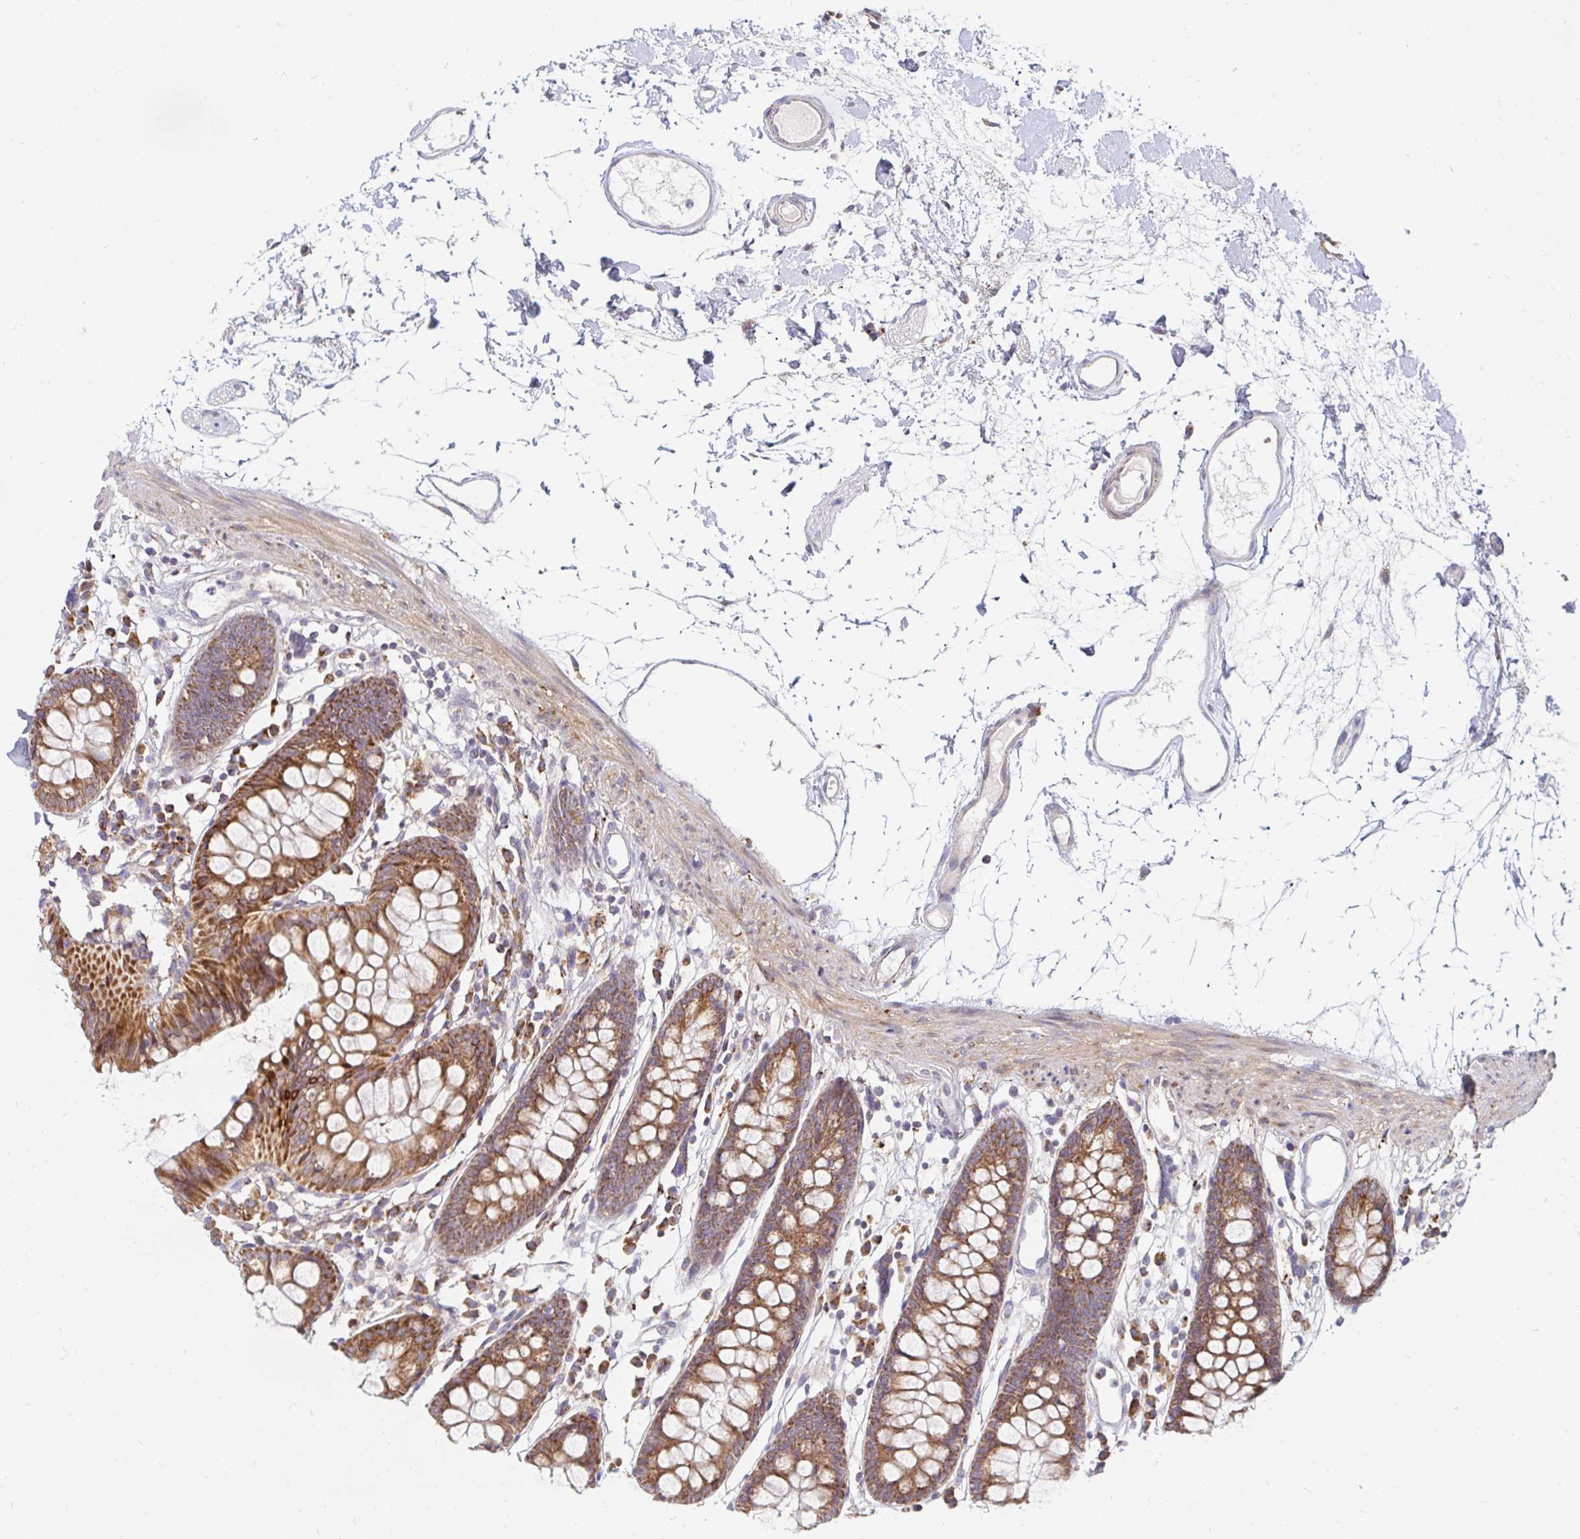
{"staining": {"intensity": "weak", "quantity": "25%-75%", "location": "cytoplasmic/membranous"}, "tissue": "colon", "cell_type": "Endothelial cells", "image_type": "normal", "snomed": [{"axis": "morphology", "description": "Normal tissue, NOS"}, {"axis": "topography", "description": "Colon"}], "caption": "Unremarkable colon reveals weak cytoplasmic/membranous positivity in about 25%-75% of endothelial cells.", "gene": "SKP2", "patient": {"sex": "female", "age": 84}}